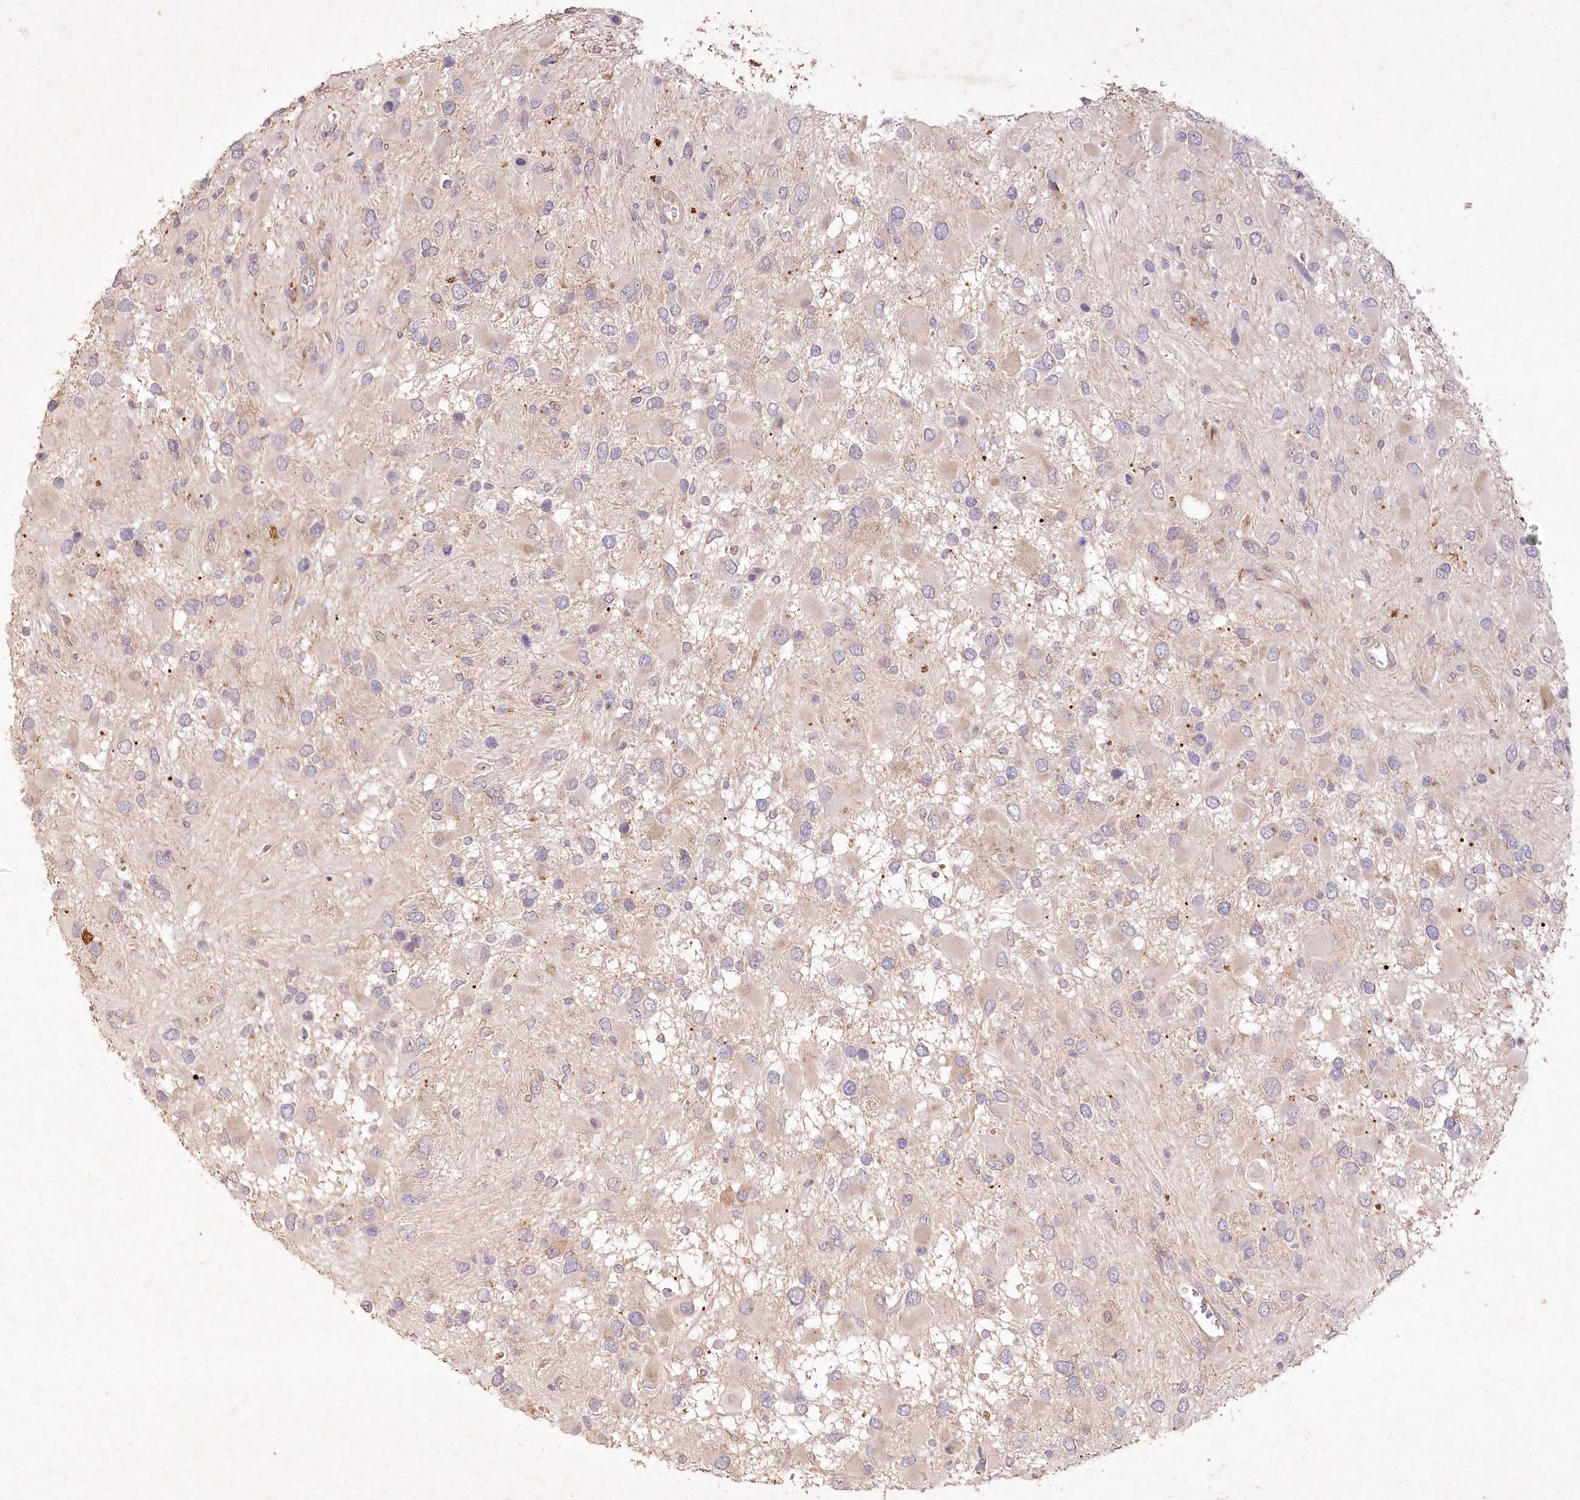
{"staining": {"intensity": "negative", "quantity": "none", "location": "none"}, "tissue": "glioma", "cell_type": "Tumor cells", "image_type": "cancer", "snomed": [{"axis": "morphology", "description": "Glioma, malignant, High grade"}, {"axis": "topography", "description": "Brain"}], "caption": "DAB immunohistochemical staining of human malignant glioma (high-grade) shows no significant staining in tumor cells.", "gene": "IRAK1BP1", "patient": {"sex": "male", "age": 53}}